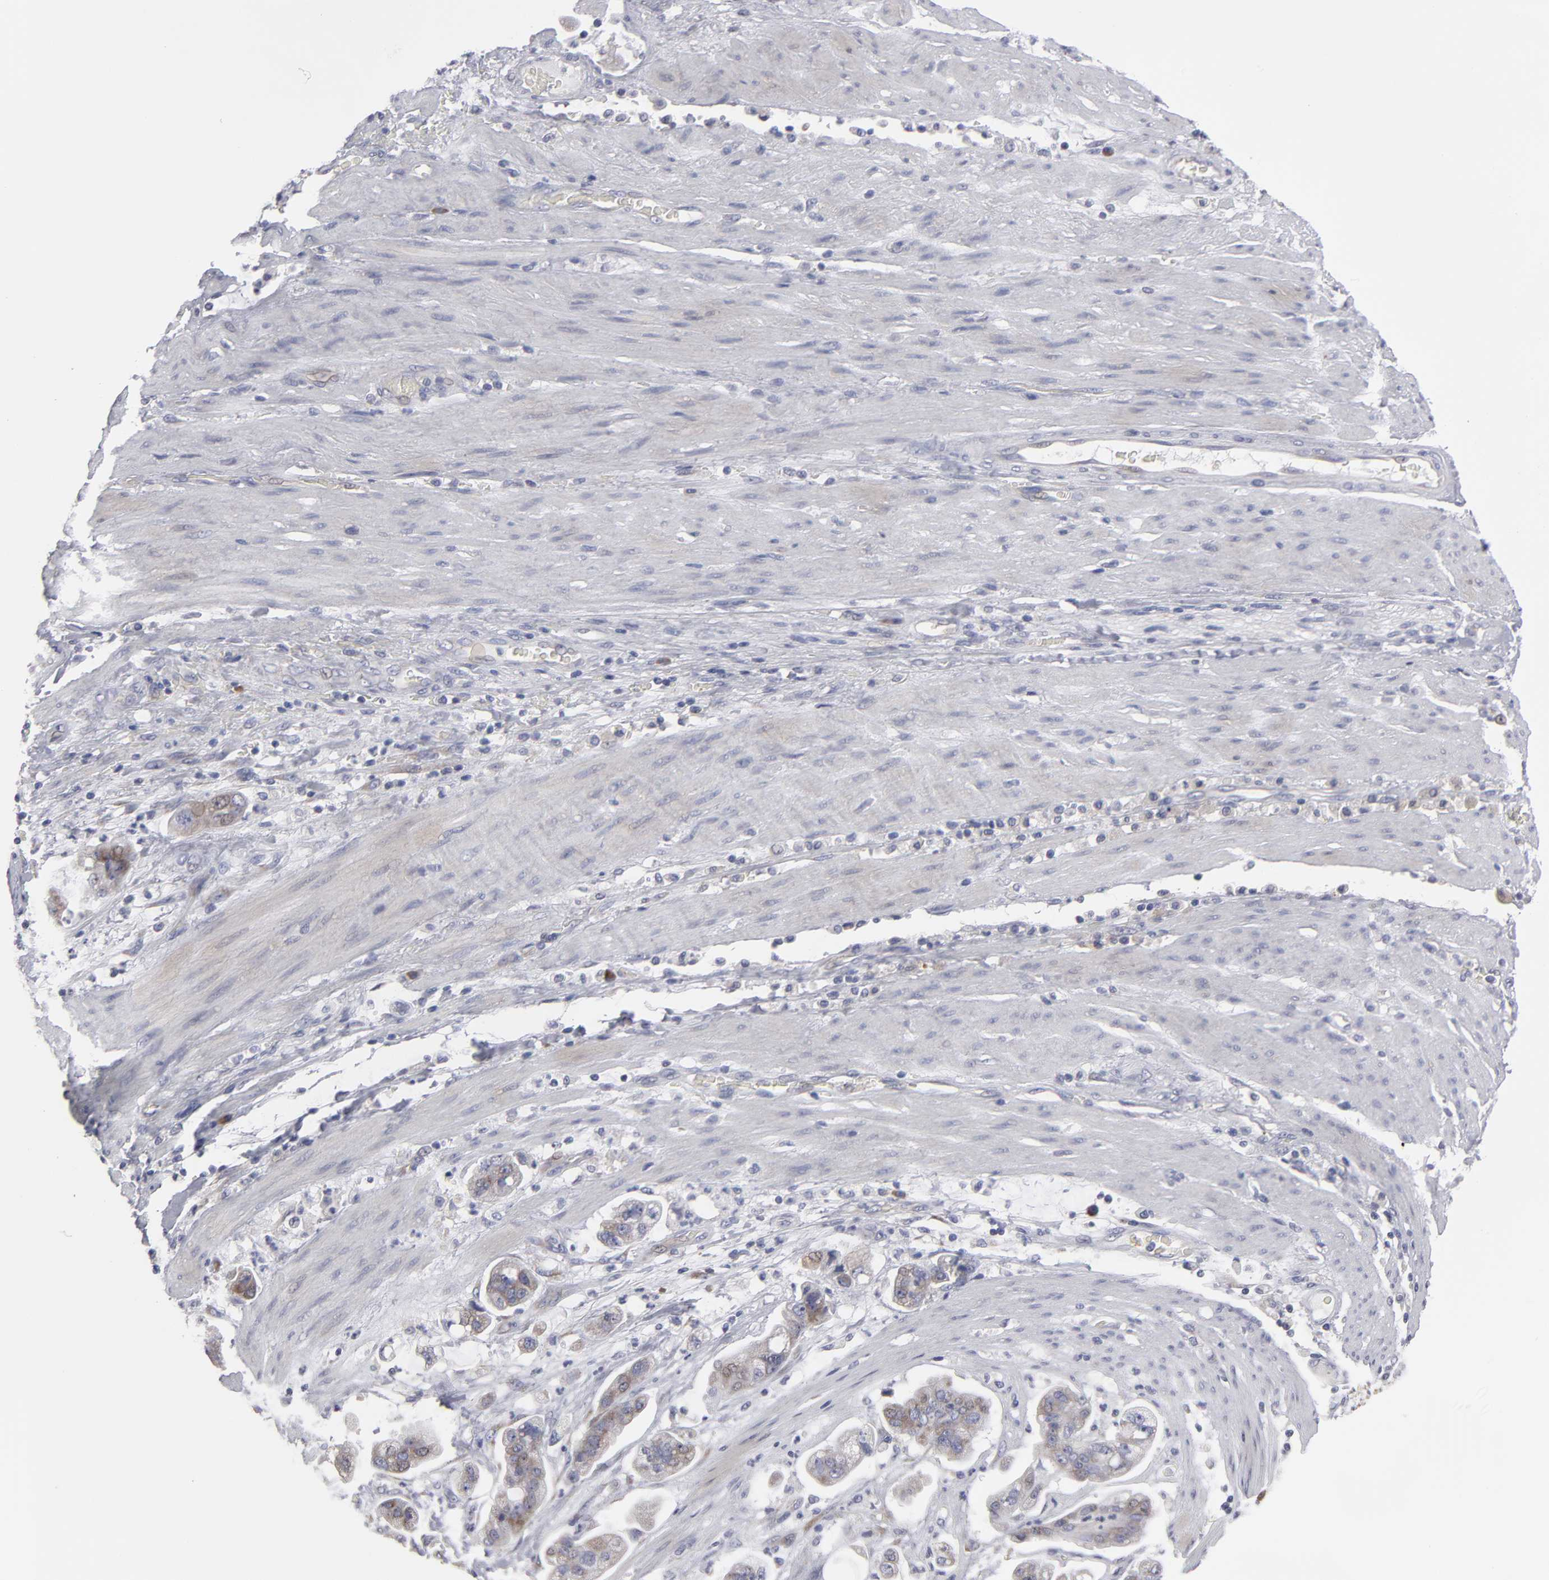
{"staining": {"intensity": "moderate", "quantity": "25%-75%", "location": "cytoplasmic/membranous"}, "tissue": "stomach cancer", "cell_type": "Tumor cells", "image_type": "cancer", "snomed": [{"axis": "morphology", "description": "Adenocarcinoma, NOS"}, {"axis": "topography", "description": "Stomach"}], "caption": "Adenocarcinoma (stomach) stained with a brown dye shows moderate cytoplasmic/membranous positive positivity in approximately 25%-75% of tumor cells.", "gene": "CCDC80", "patient": {"sex": "male", "age": 62}}